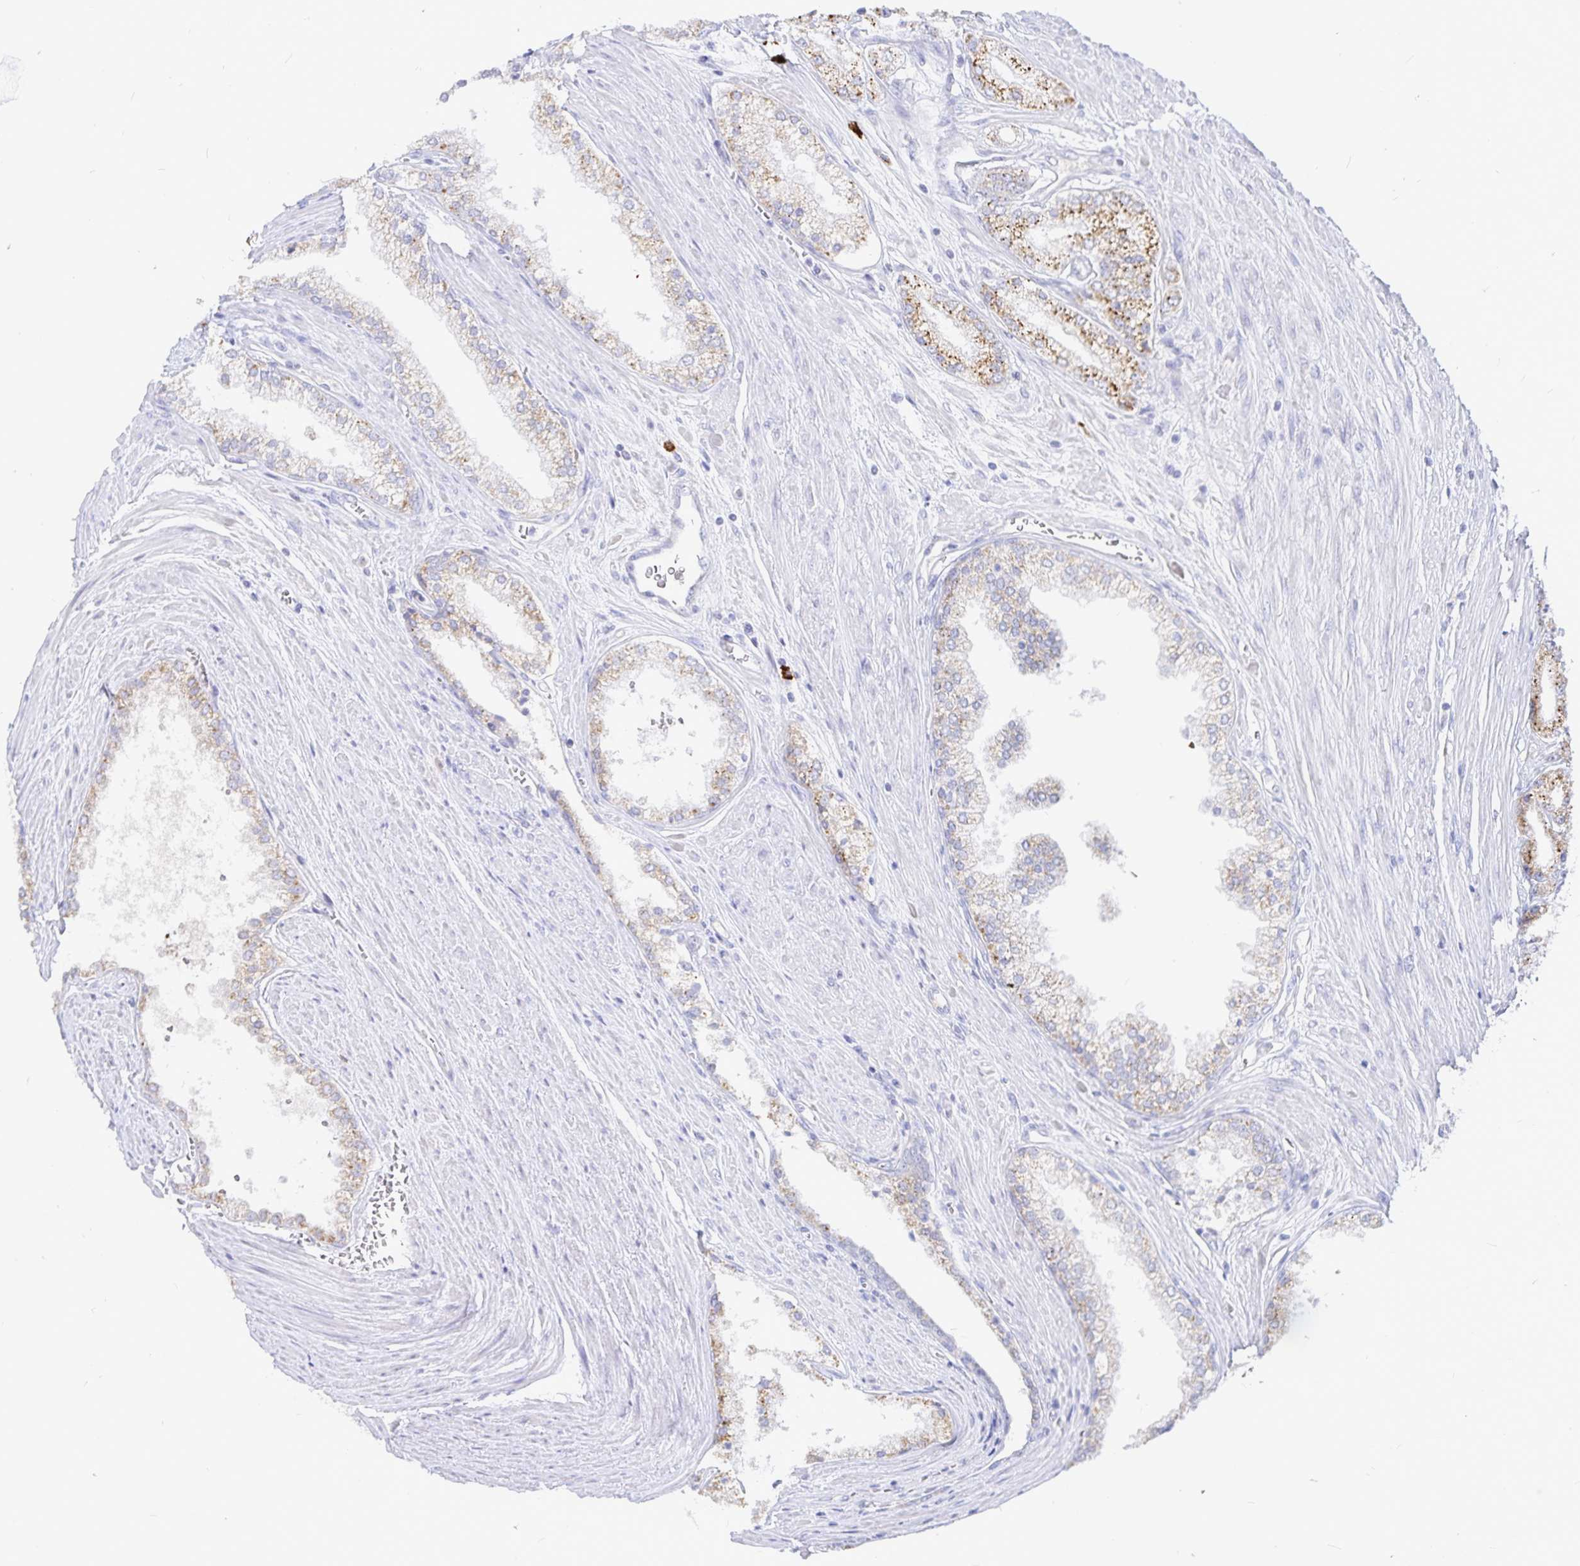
{"staining": {"intensity": "moderate", "quantity": ">75%", "location": "cytoplasmic/membranous"}, "tissue": "prostate cancer", "cell_type": "Tumor cells", "image_type": "cancer", "snomed": [{"axis": "morphology", "description": "Adenocarcinoma, High grade"}, {"axis": "topography", "description": "Prostate"}], "caption": "Immunohistochemistry (IHC) of prostate cancer (high-grade adenocarcinoma) exhibits medium levels of moderate cytoplasmic/membranous positivity in about >75% of tumor cells. (DAB (3,3'-diaminobenzidine) IHC, brown staining for protein, blue staining for nuclei).", "gene": "PKHD1", "patient": {"sex": "male", "age": 66}}